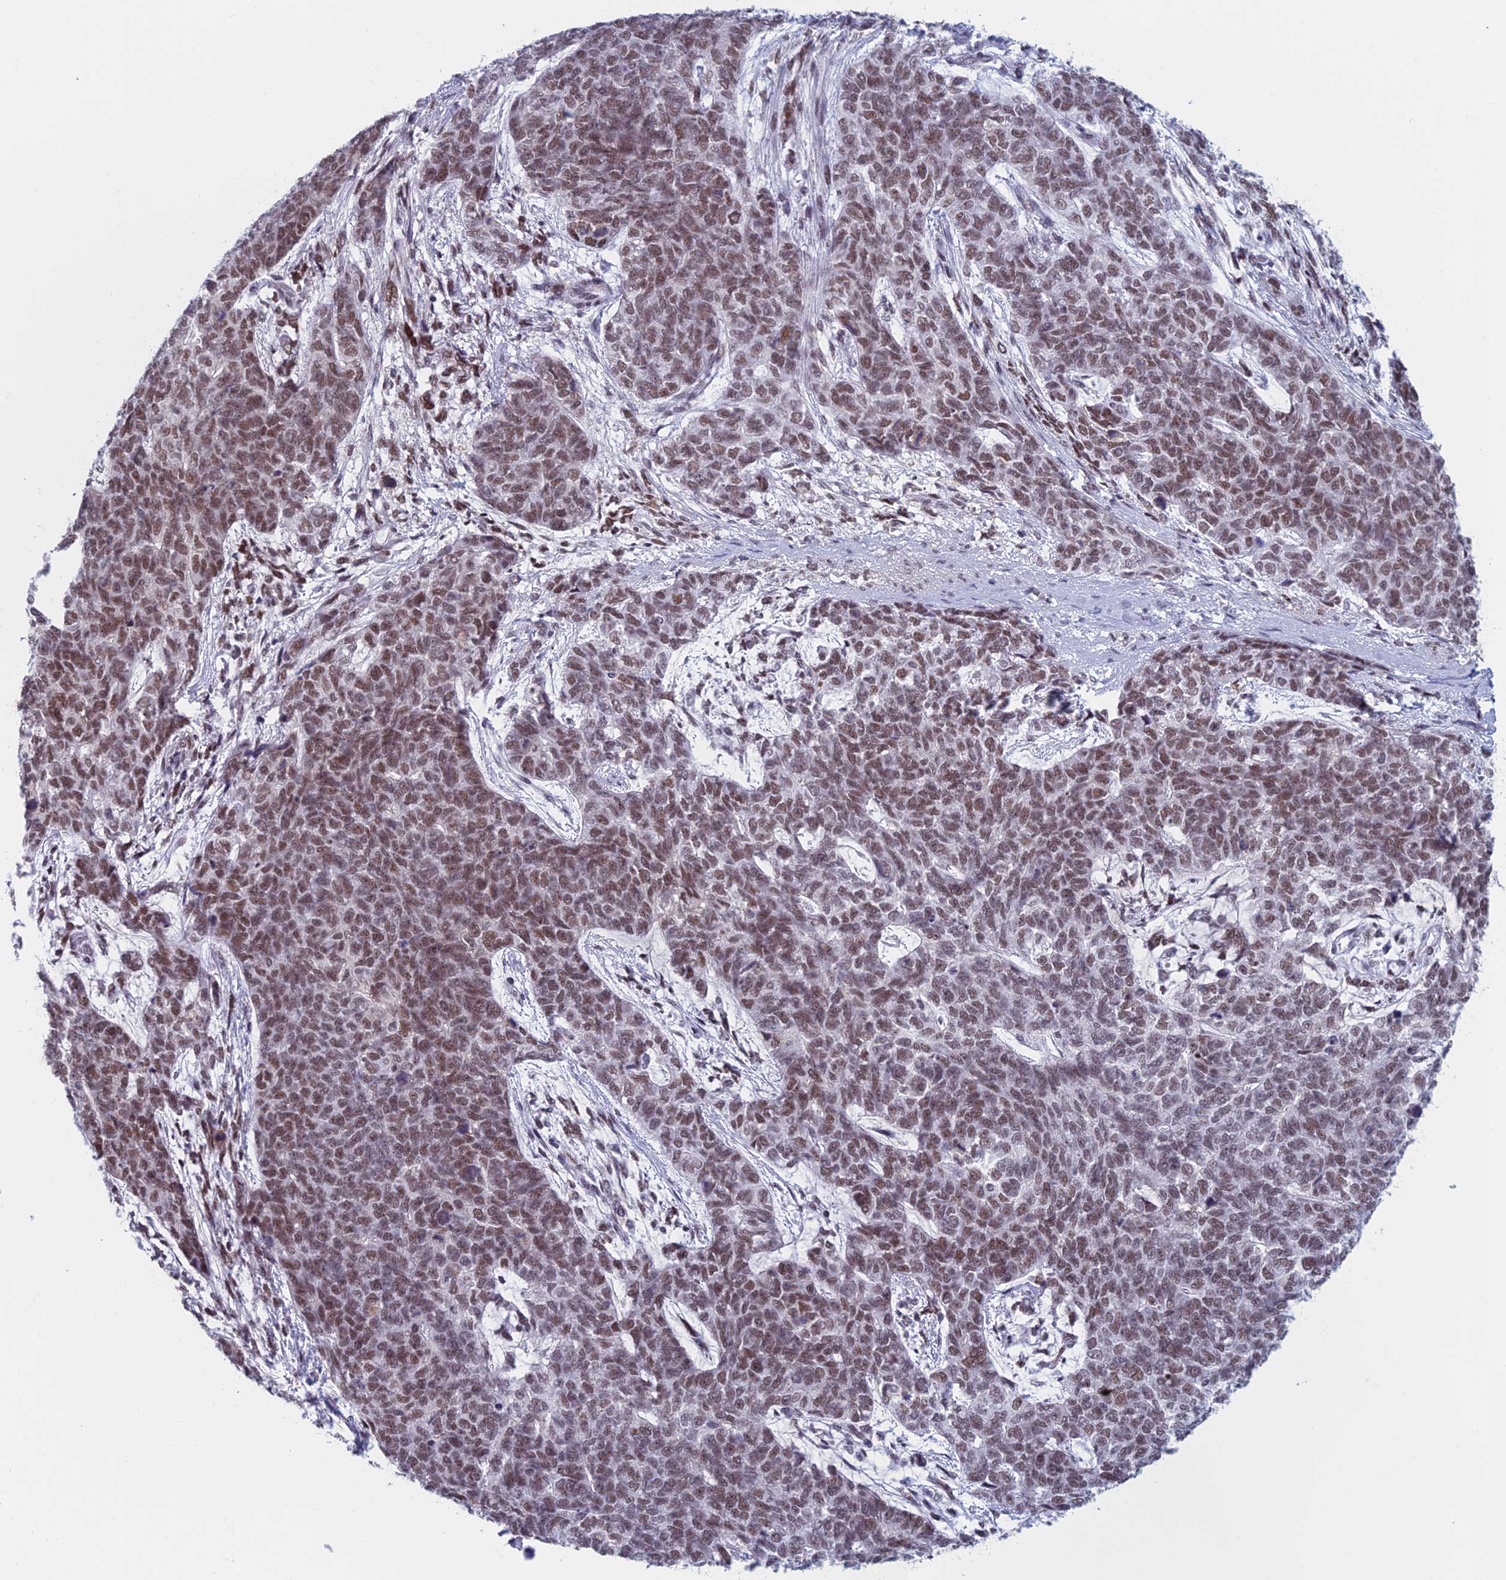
{"staining": {"intensity": "moderate", "quantity": ">75%", "location": "nuclear"}, "tissue": "cervical cancer", "cell_type": "Tumor cells", "image_type": "cancer", "snomed": [{"axis": "morphology", "description": "Squamous cell carcinoma, NOS"}, {"axis": "topography", "description": "Cervix"}], "caption": "Immunohistochemical staining of human cervical squamous cell carcinoma shows medium levels of moderate nuclear staining in approximately >75% of tumor cells. The protein of interest is stained brown, and the nuclei are stained in blue (DAB (3,3'-diaminobenzidine) IHC with brightfield microscopy, high magnification).", "gene": "ASH2L", "patient": {"sex": "female", "age": 63}}